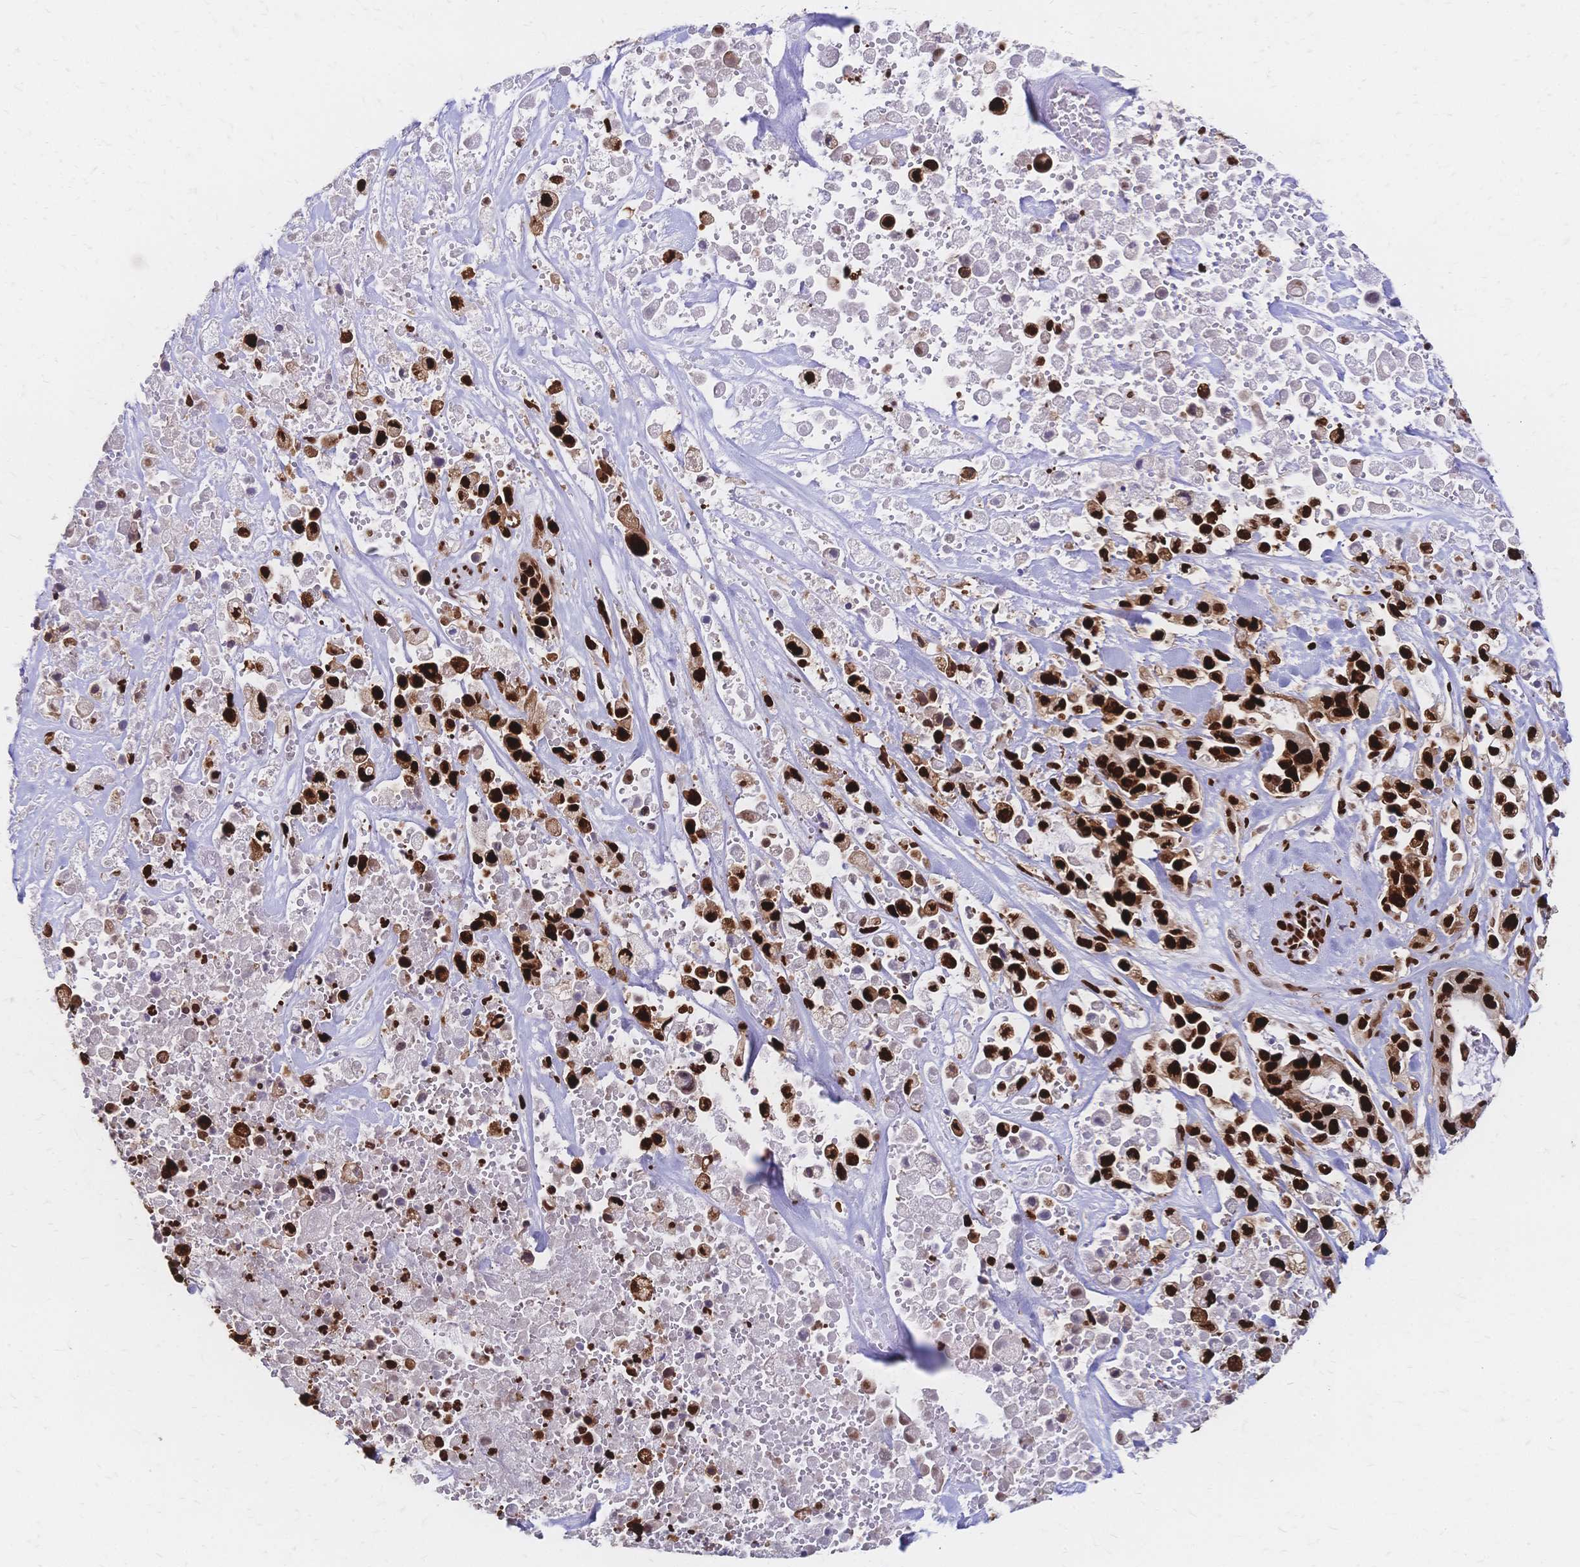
{"staining": {"intensity": "strong", "quantity": ">75%", "location": "nuclear"}, "tissue": "pancreatic cancer", "cell_type": "Tumor cells", "image_type": "cancer", "snomed": [{"axis": "morphology", "description": "Adenocarcinoma, NOS"}, {"axis": "topography", "description": "Pancreas"}], "caption": "Pancreatic cancer was stained to show a protein in brown. There is high levels of strong nuclear positivity in about >75% of tumor cells.", "gene": "HDGF", "patient": {"sex": "male", "age": 44}}